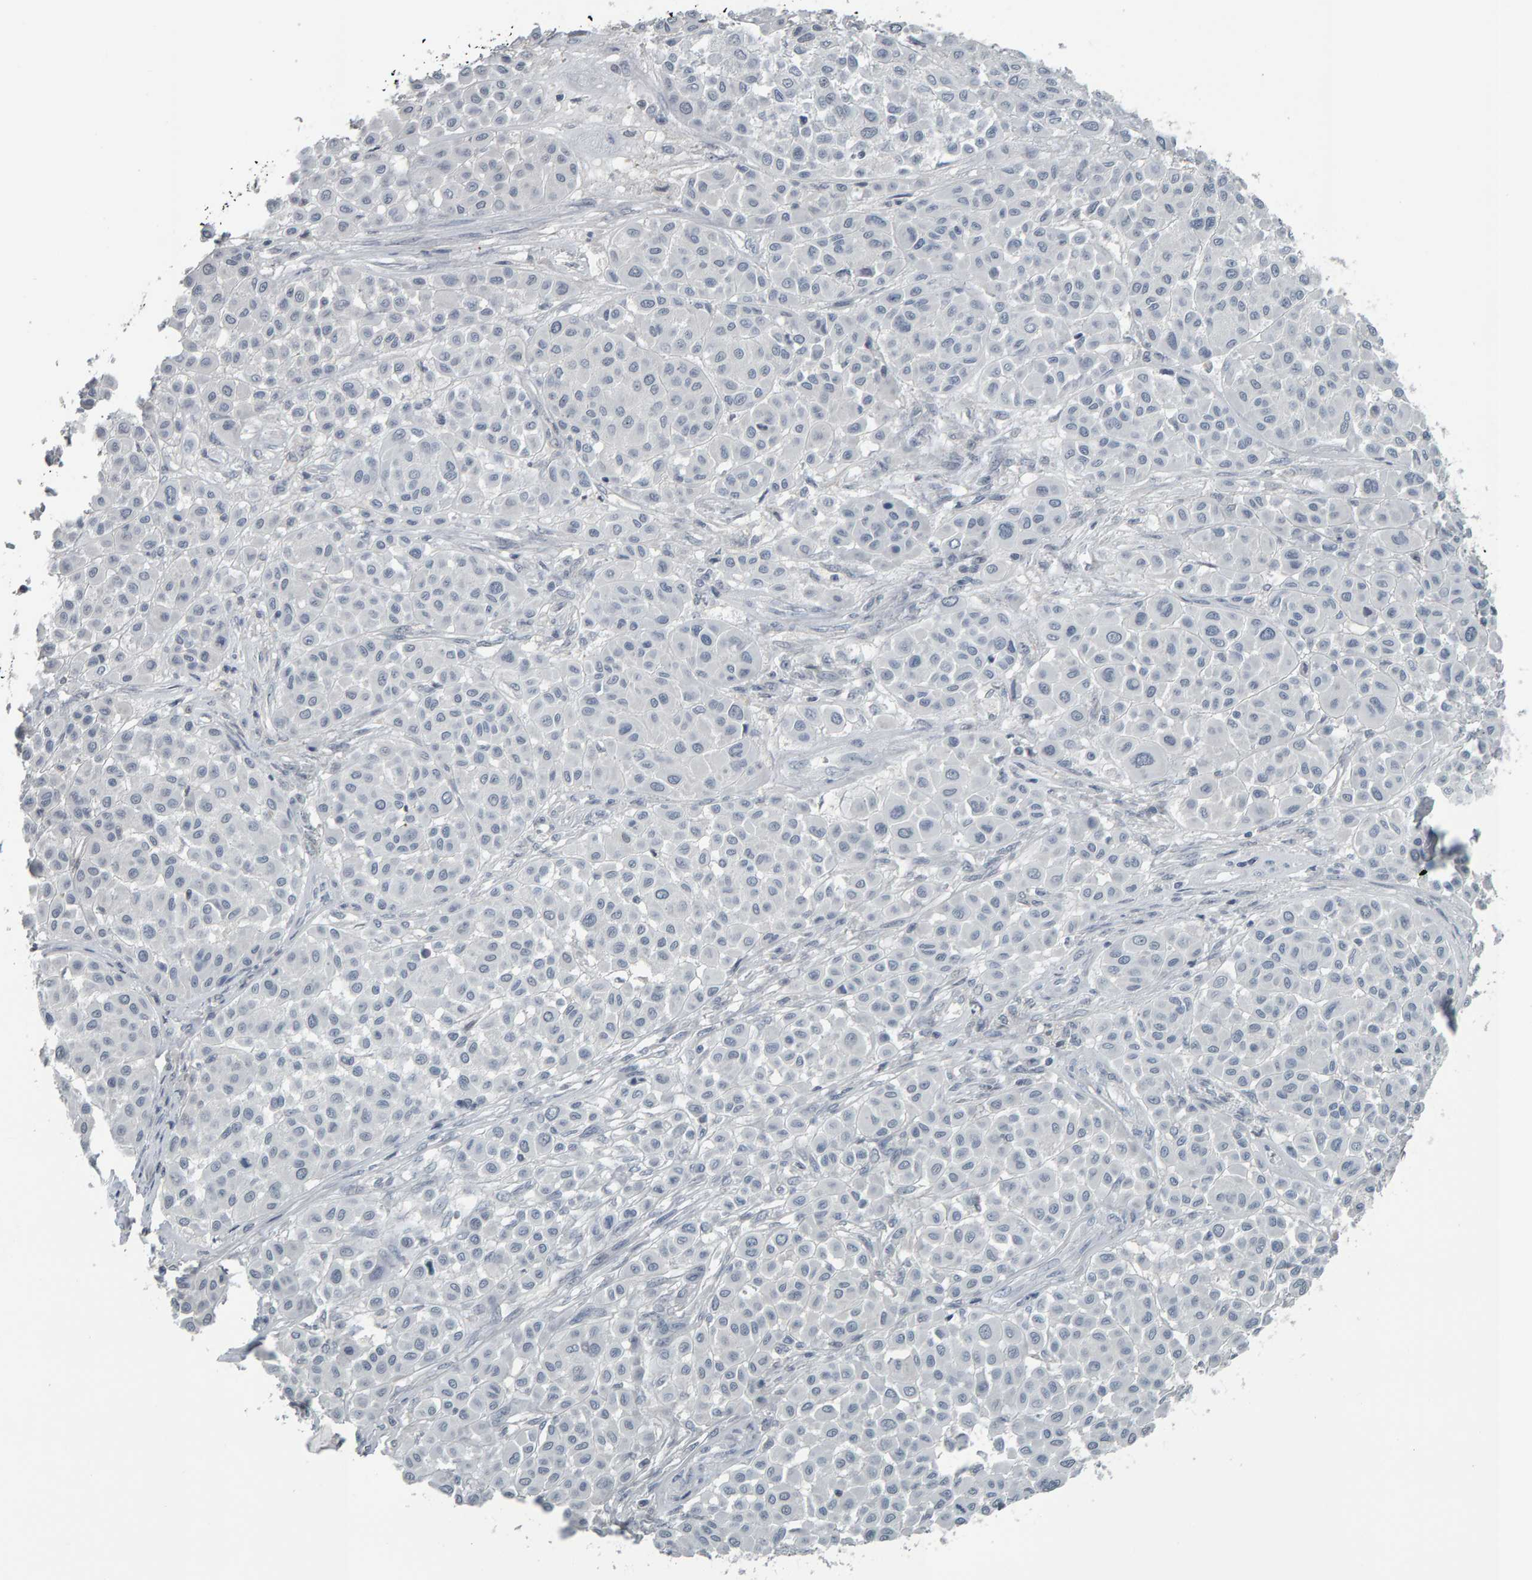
{"staining": {"intensity": "negative", "quantity": "none", "location": "none"}, "tissue": "melanoma", "cell_type": "Tumor cells", "image_type": "cancer", "snomed": [{"axis": "morphology", "description": "Malignant melanoma, Metastatic site"}, {"axis": "topography", "description": "Soft tissue"}], "caption": "DAB immunohistochemical staining of human melanoma shows no significant expression in tumor cells. Nuclei are stained in blue.", "gene": "PYY", "patient": {"sex": "male", "age": 41}}